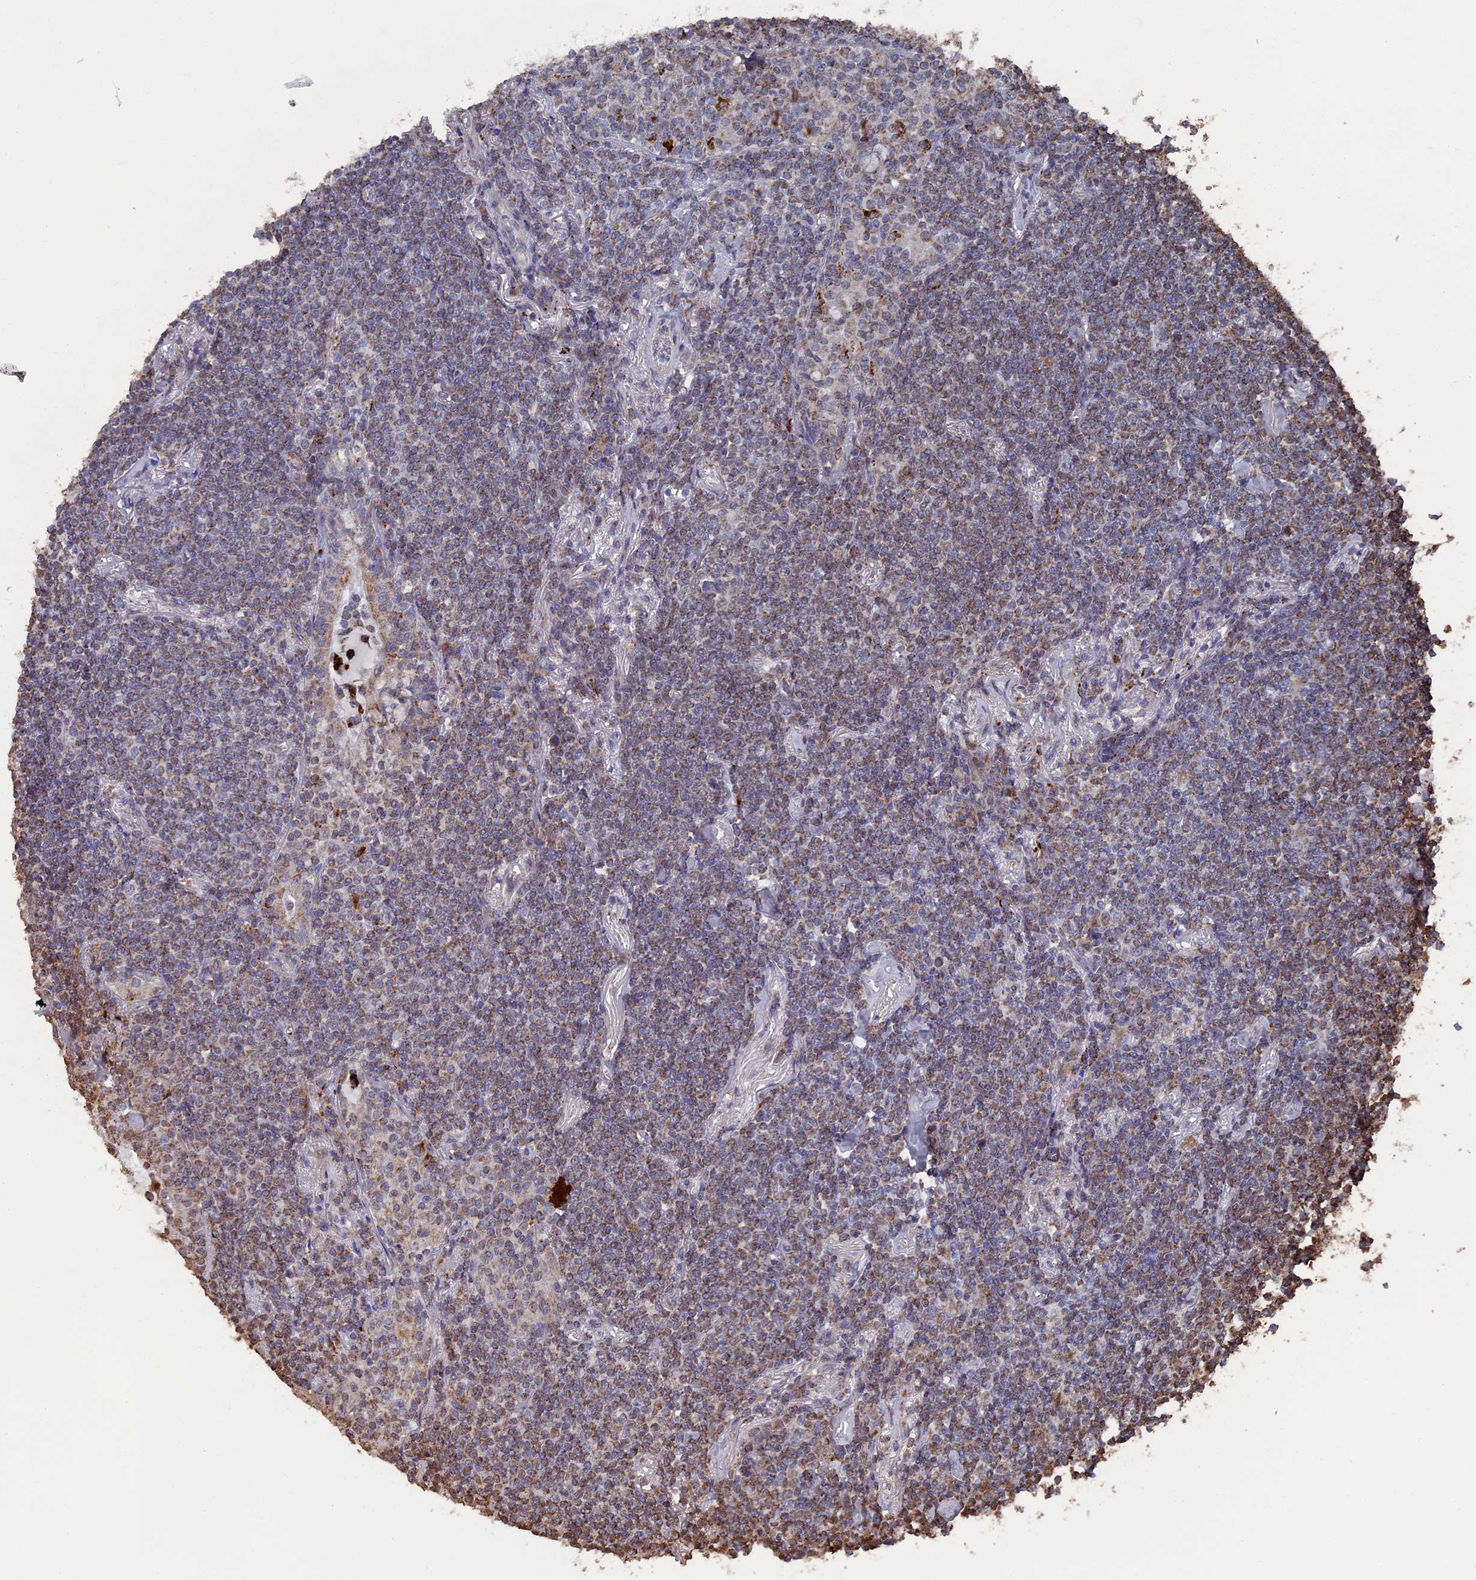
{"staining": {"intensity": "moderate", "quantity": "25%-75%", "location": "cytoplasmic/membranous"}, "tissue": "lymphoma", "cell_type": "Tumor cells", "image_type": "cancer", "snomed": [{"axis": "morphology", "description": "Malignant lymphoma, non-Hodgkin's type, Low grade"}, {"axis": "topography", "description": "Lung"}], "caption": "High-magnification brightfield microscopy of lymphoma stained with DAB (brown) and counterstained with hematoxylin (blue). tumor cells exhibit moderate cytoplasmic/membranous positivity is seen in approximately25%-75% of cells.", "gene": "SMG9", "patient": {"sex": "female", "age": 71}}